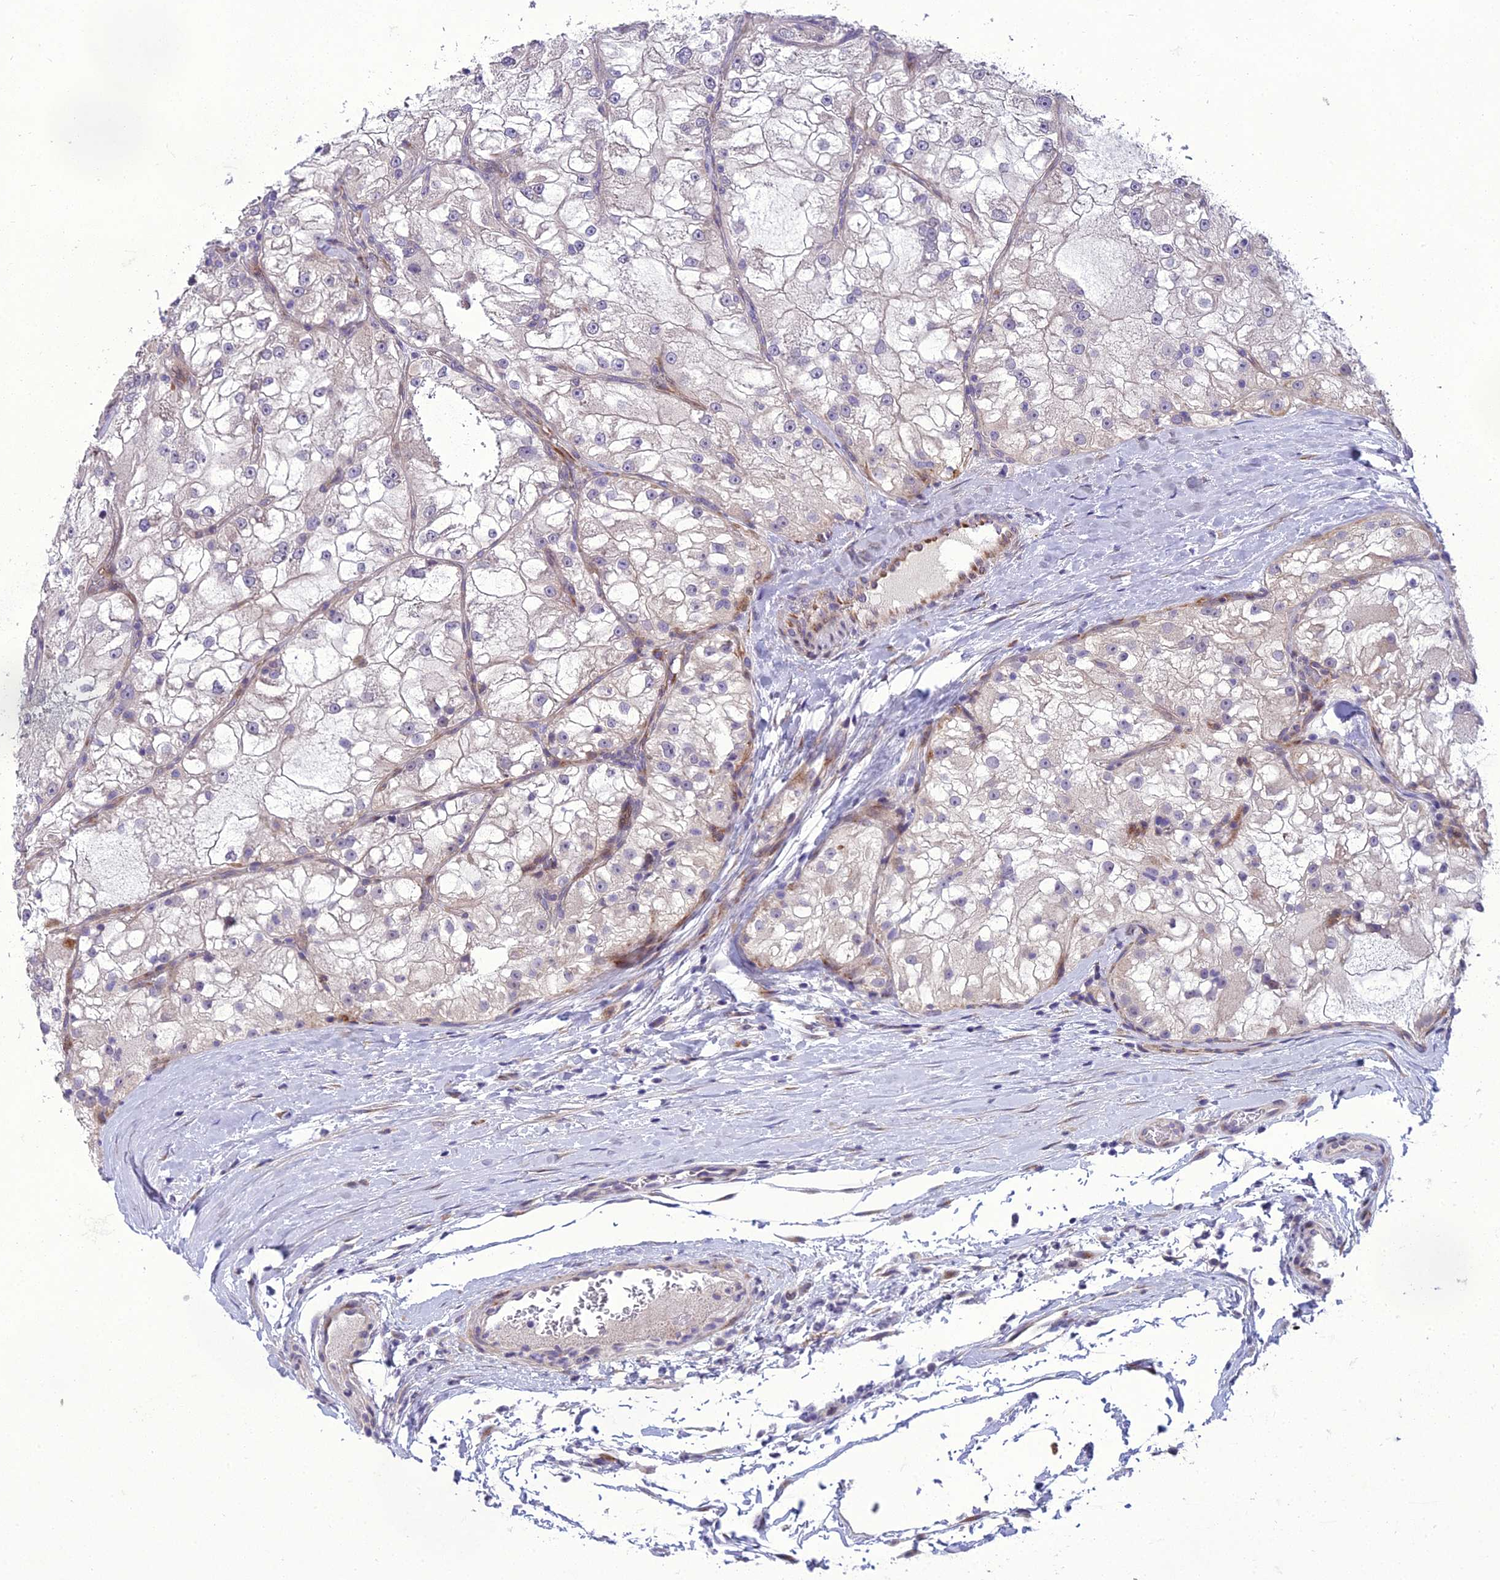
{"staining": {"intensity": "negative", "quantity": "none", "location": "none"}, "tissue": "renal cancer", "cell_type": "Tumor cells", "image_type": "cancer", "snomed": [{"axis": "morphology", "description": "Adenocarcinoma, NOS"}, {"axis": "topography", "description": "Kidney"}], "caption": "IHC photomicrograph of neoplastic tissue: renal cancer stained with DAB (3,3'-diaminobenzidine) demonstrates no significant protein expression in tumor cells. The staining was performed using DAB (3,3'-diaminobenzidine) to visualize the protein expression in brown, while the nuclei were stained in blue with hematoxylin (Magnification: 20x).", "gene": "ADIPOR2", "patient": {"sex": "female", "age": 72}}